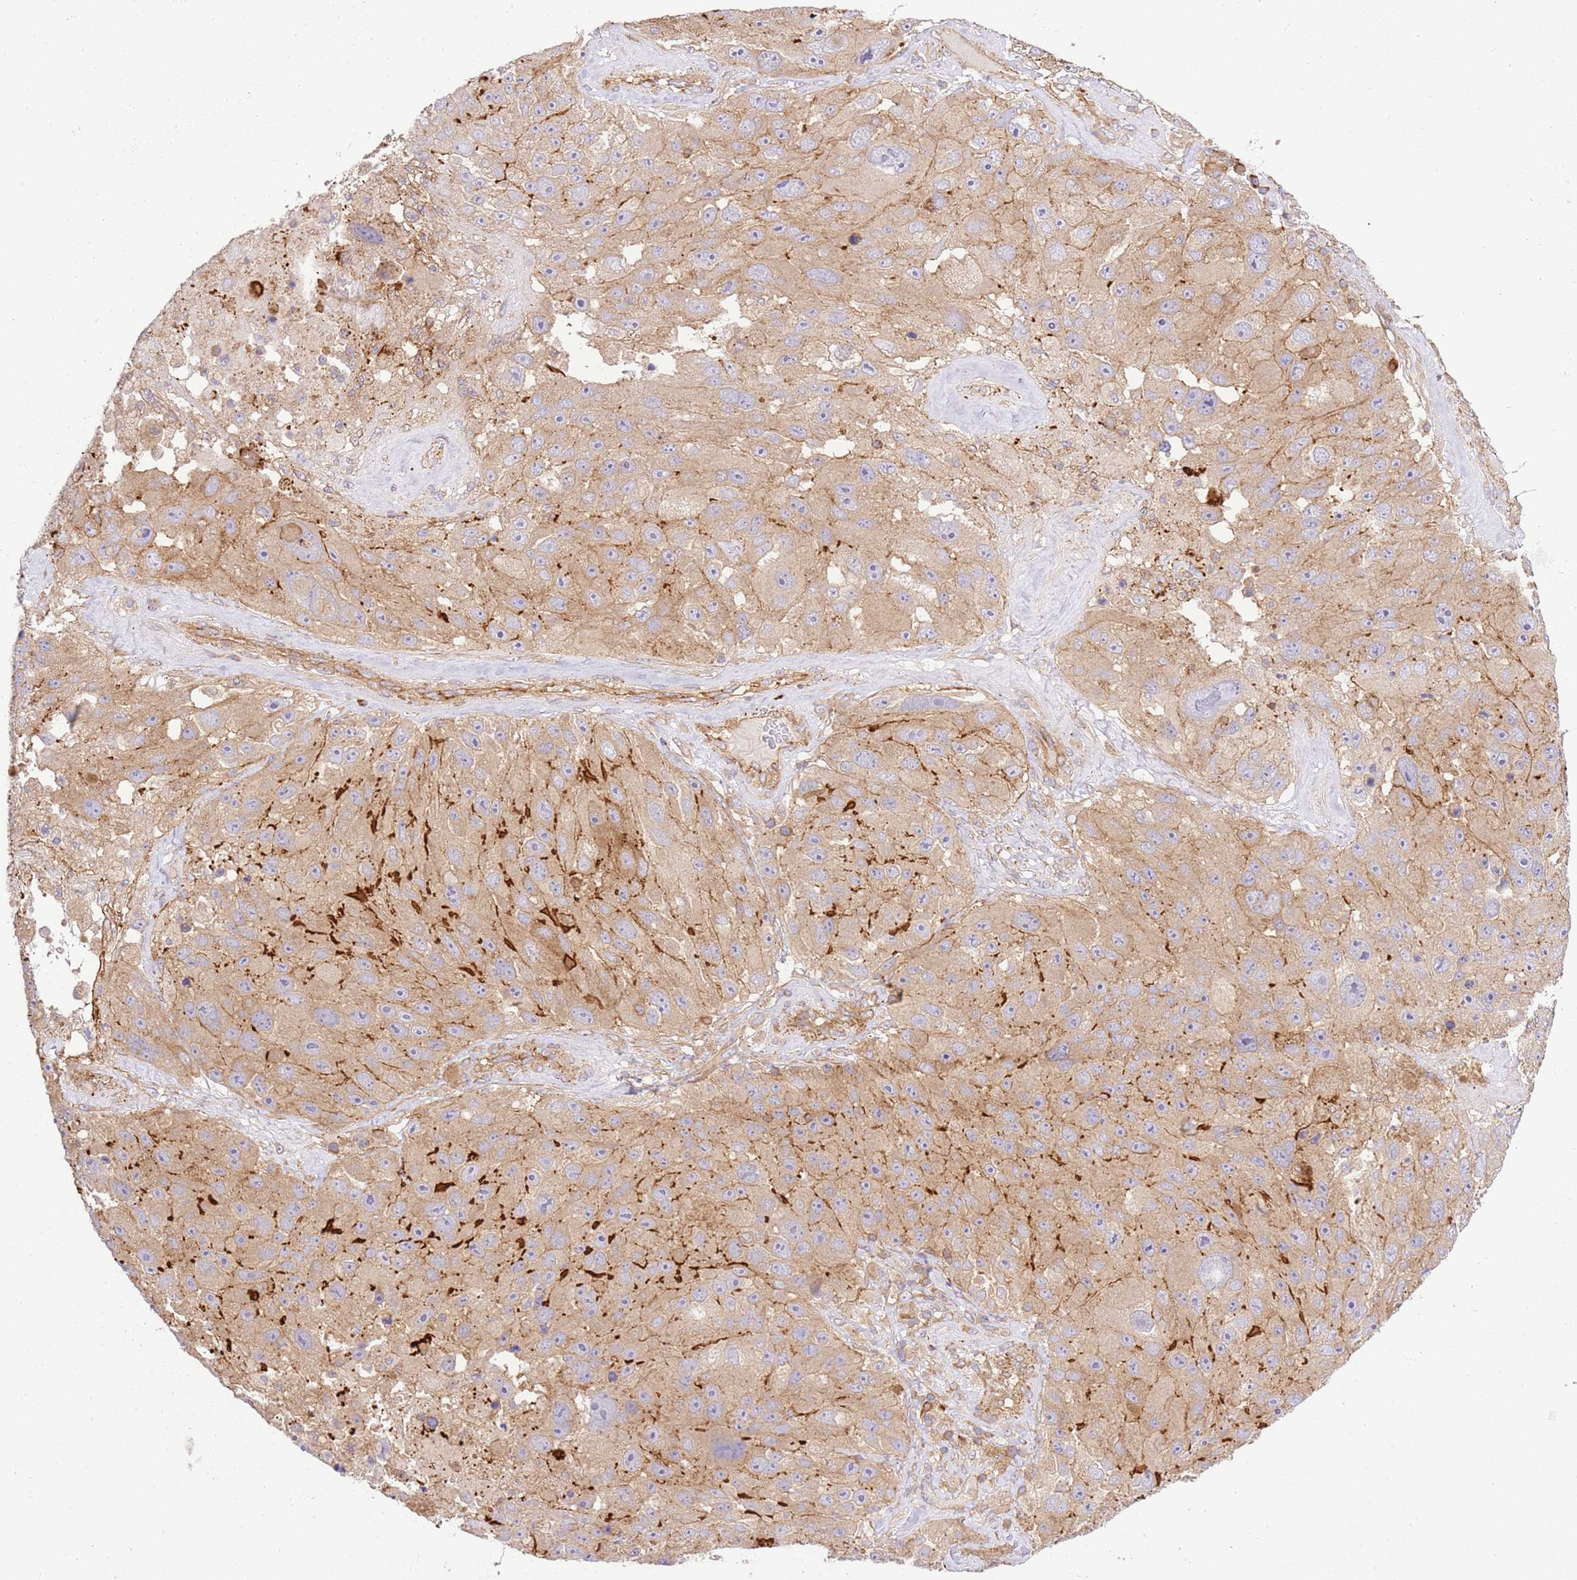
{"staining": {"intensity": "weak", "quantity": ">75%", "location": "cytoplasmic/membranous"}, "tissue": "melanoma", "cell_type": "Tumor cells", "image_type": "cancer", "snomed": [{"axis": "morphology", "description": "Malignant melanoma, Metastatic site"}, {"axis": "topography", "description": "Lymph node"}], "caption": "A photomicrograph of human malignant melanoma (metastatic site) stained for a protein demonstrates weak cytoplasmic/membranous brown staining in tumor cells.", "gene": "EFCAB8", "patient": {"sex": "male", "age": 62}}